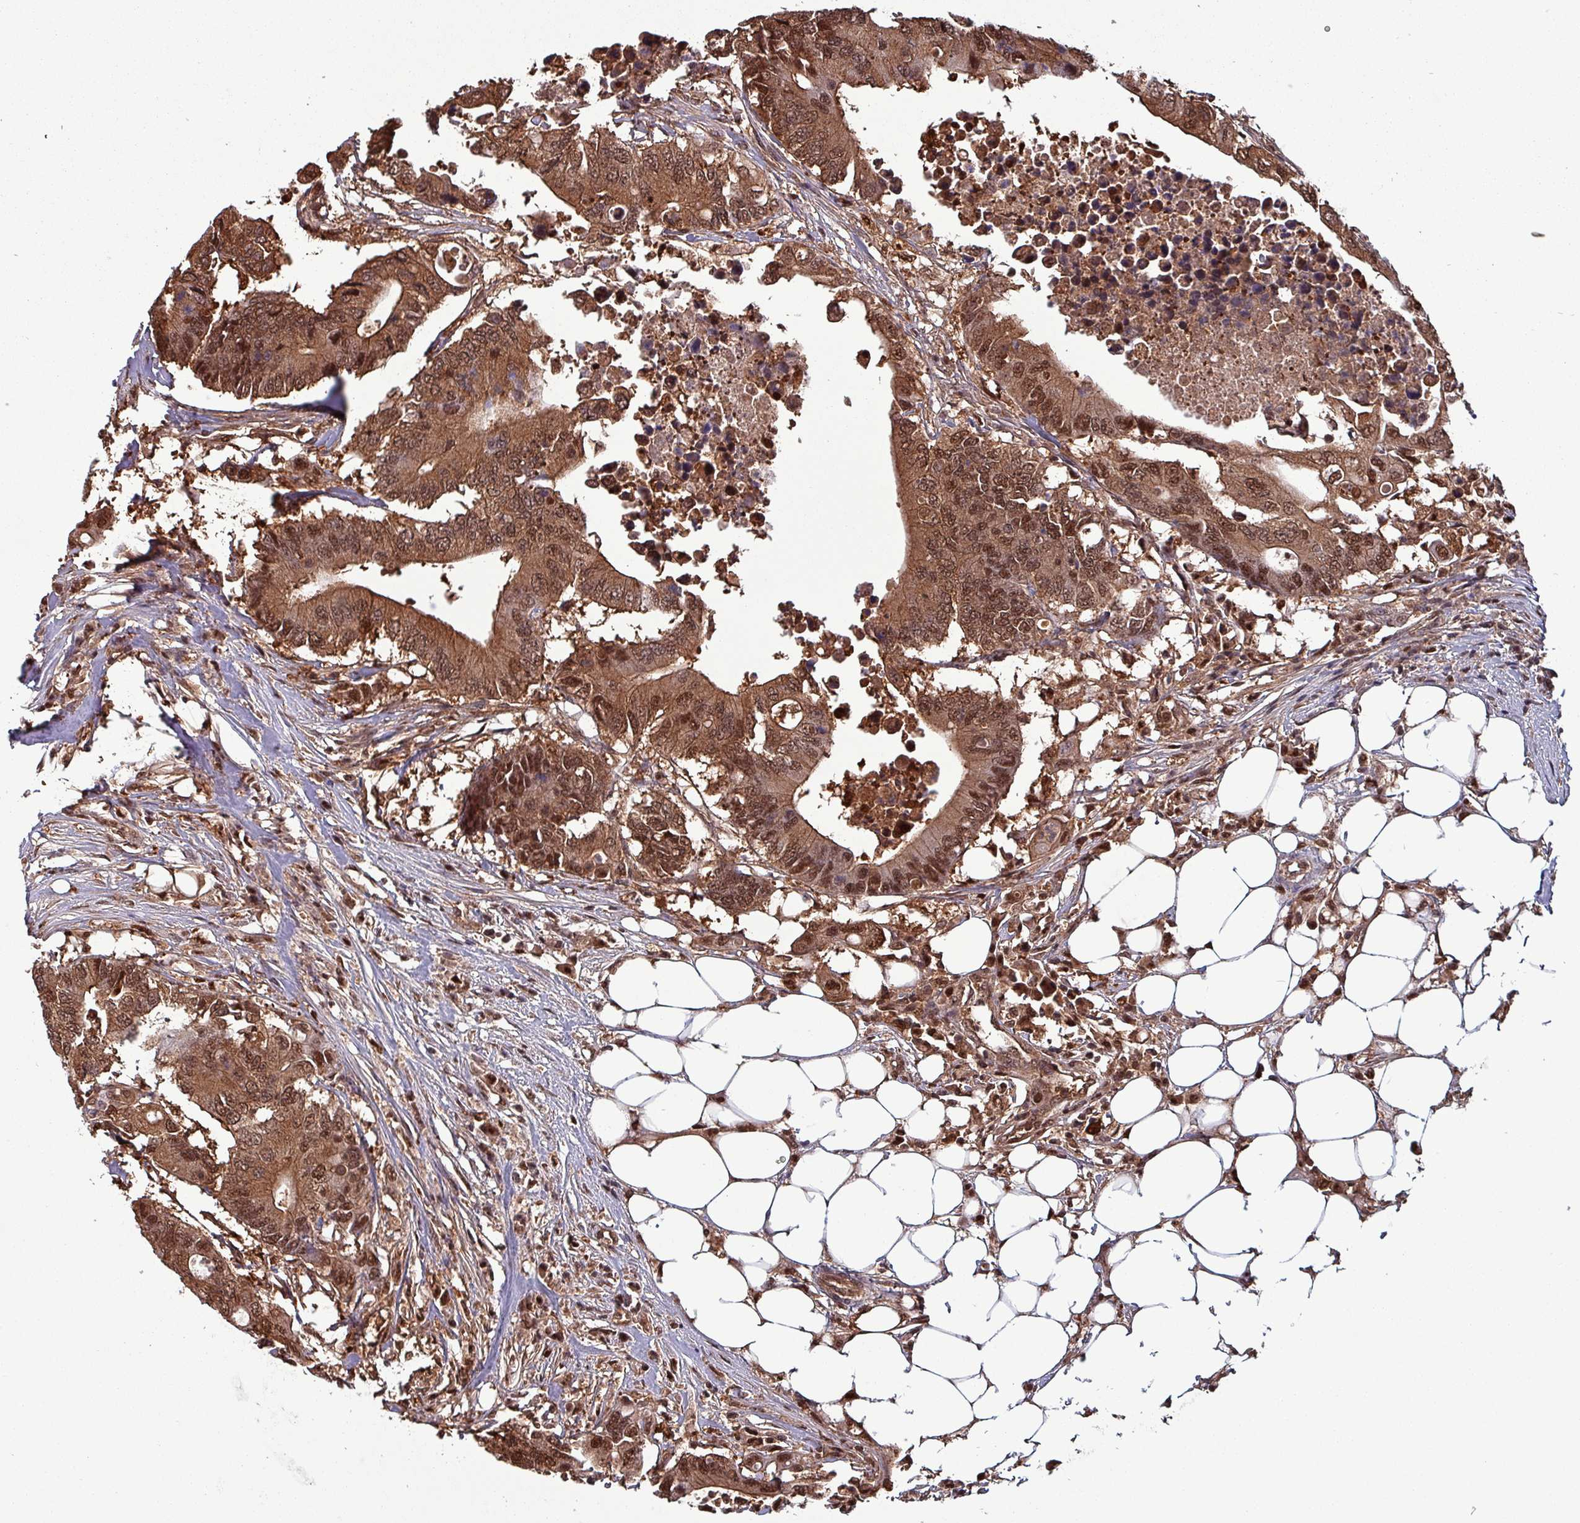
{"staining": {"intensity": "strong", "quantity": ">75%", "location": "cytoplasmic/membranous,nuclear"}, "tissue": "colorectal cancer", "cell_type": "Tumor cells", "image_type": "cancer", "snomed": [{"axis": "morphology", "description": "Adenocarcinoma, NOS"}, {"axis": "topography", "description": "Colon"}], "caption": "Colorectal adenocarcinoma was stained to show a protein in brown. There is high levels of strong cytoplasmic/membranous and nuclear staining in approximately >75% of tumor cells.", "gene": "PSMB8", "patient": {"sex": "male", "age": 71}}